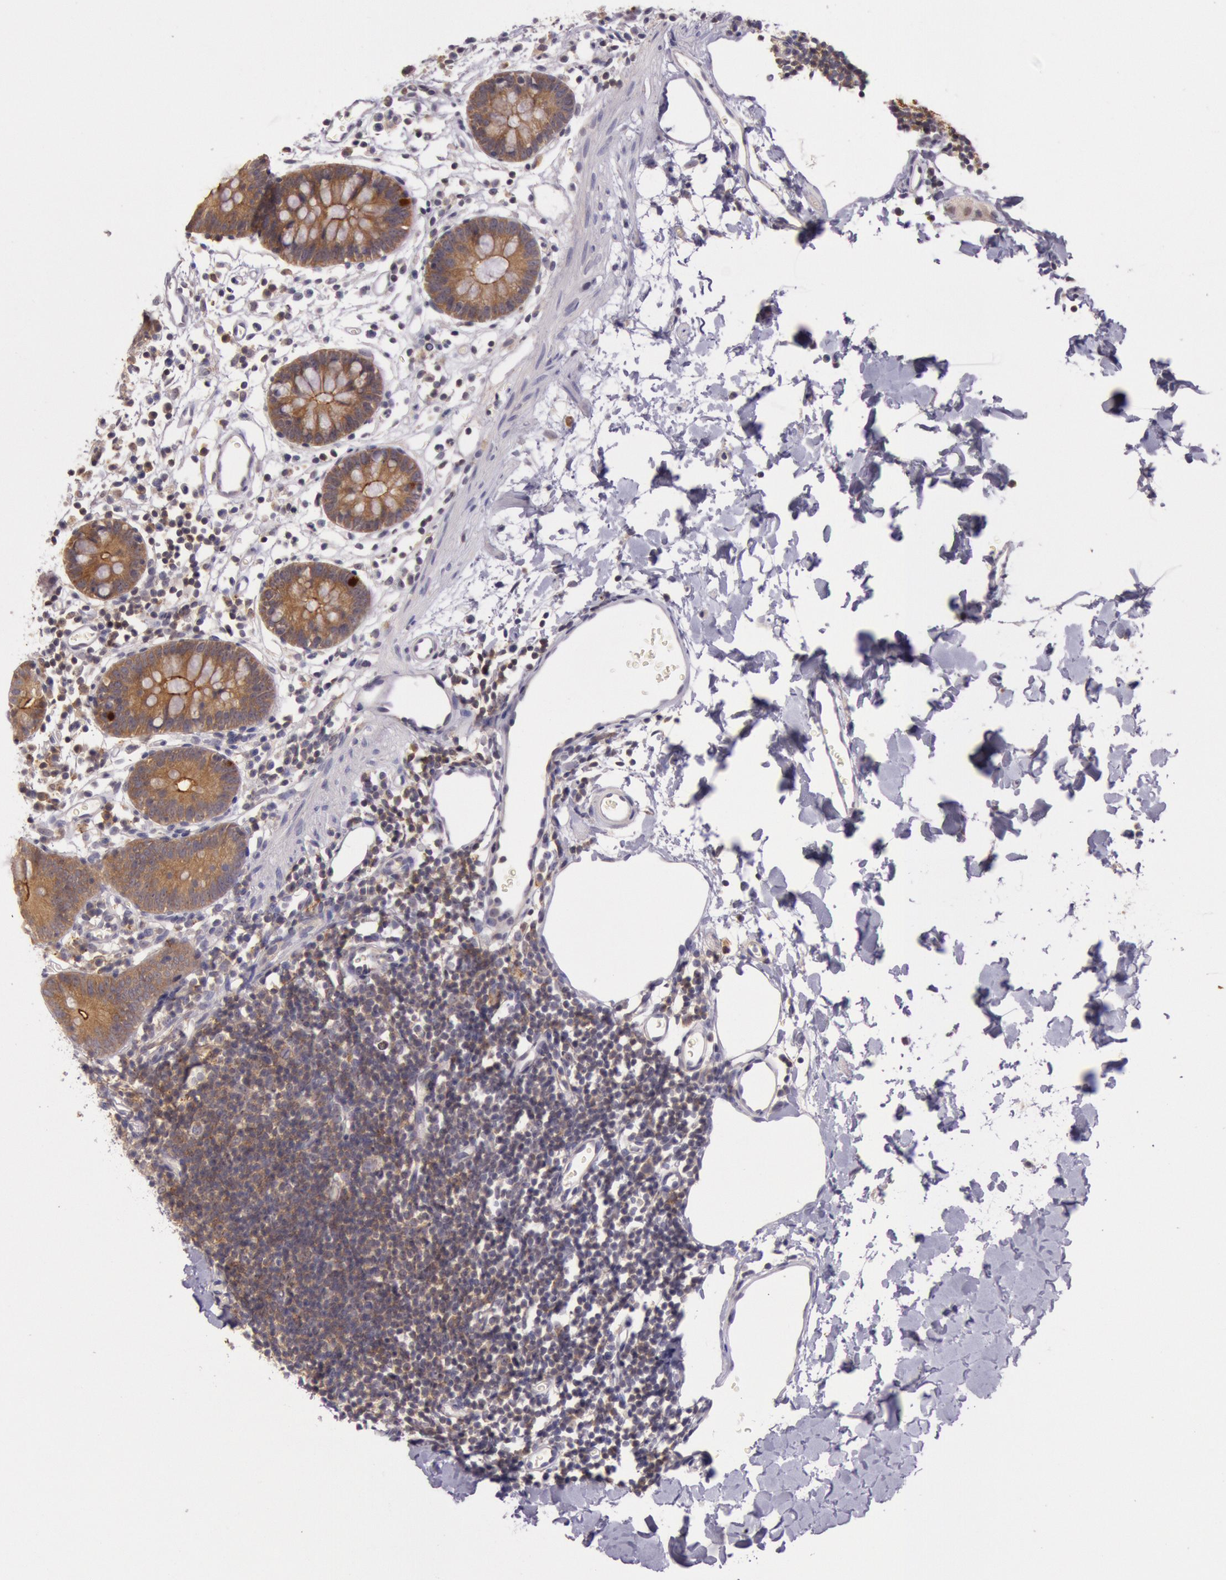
{"staining": {"intensity": "negative", "quantity": "none", "location": "none"}, "tissue": "colon", "cell_type": "Endothelial cells", "image_type": "normal", "snomed": [{"axis": "morphology", "description": "Normal tissue, NOS"}, {"axis": "topography", "description": "Colon"}], "caption": "Immunohistochemistry (IHC) histopathology image of normal human colon stained for a protein (brown), which reveals no staining in endothelial cells.", "gene": "CDK16", "patient": {"sex": "male", "age": 14}}